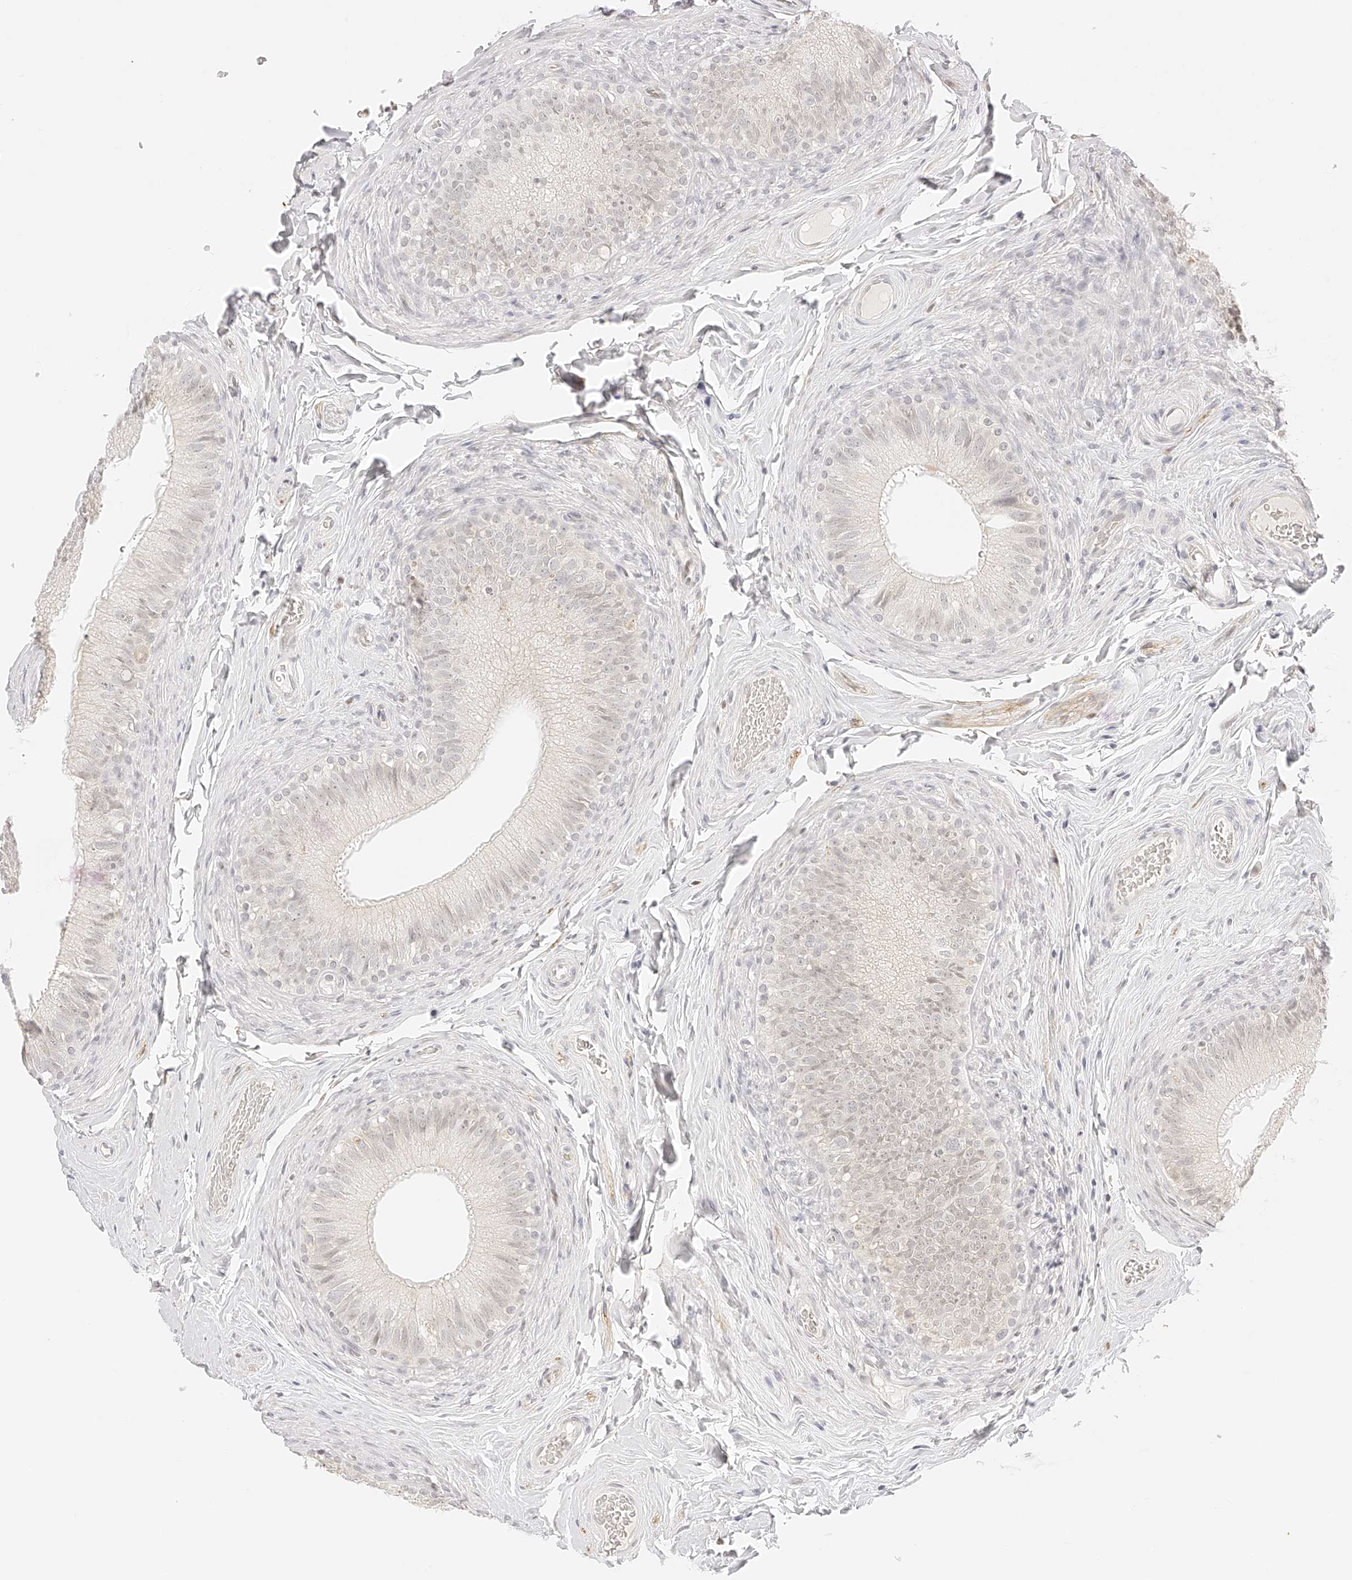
{"staining": {"intensity": "negative", "quantity": "none", "location": "none"}, "tissue": "epididymis", "cell_type": "Glandular cells", "image_type": "normal", "snomed": [{"axis": "morphology", "description": "Normal tissue, NOS"}, {"axis": "topography", "description": "Epididymis"}], "caption": "An immunohistochemistry photomicrograph of benign epididymis is shown. There is no staining in glandular cells of epididymis.", "gene": "ZFP69", "patient": {"sex": "male", "age": 49}}